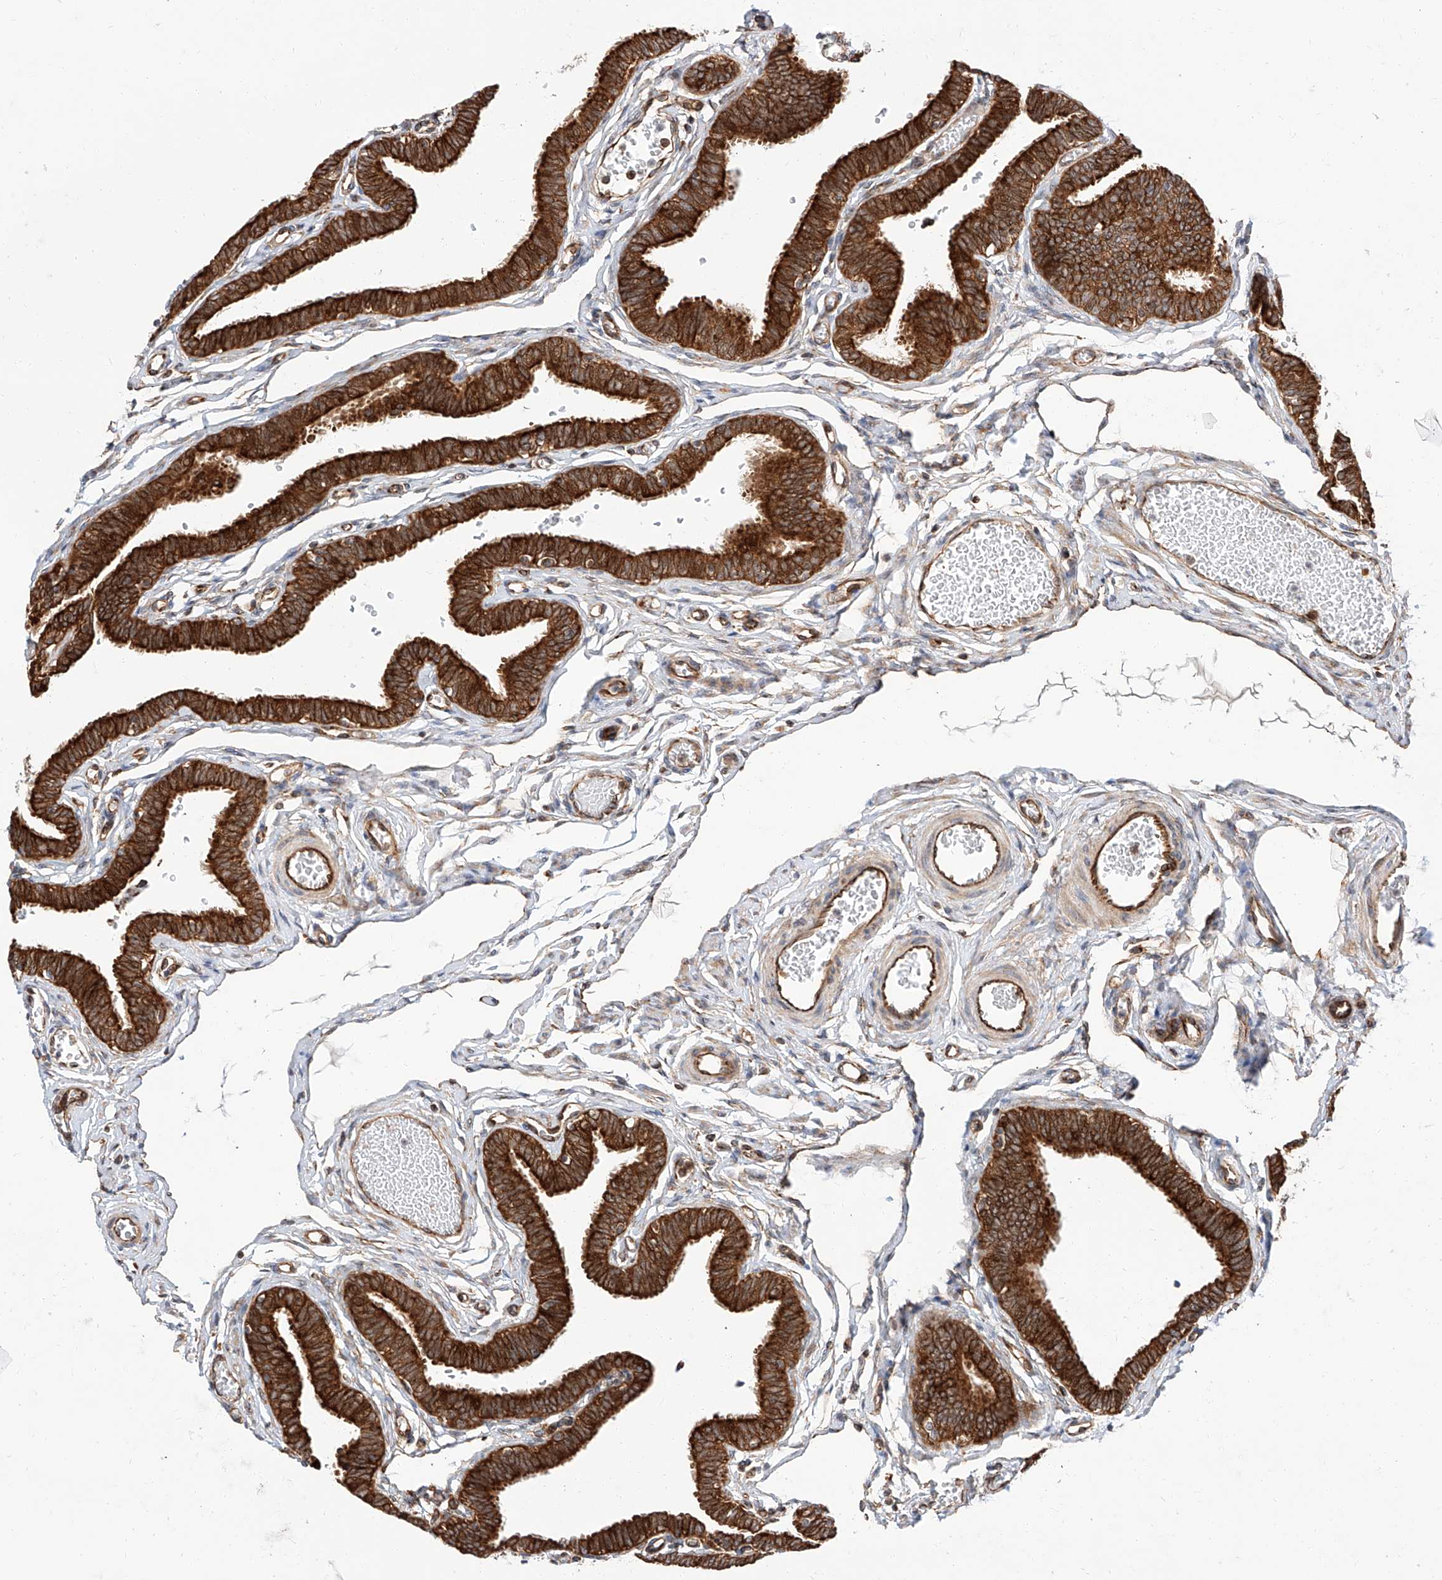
{"staining": {"intensity": "strong", "quantity": ">75%", "location": "cytoplasmic/membranous"}, "tissue": "fallopian tube", "cell_type": "Glandular cells", "image_type": "normal", "snomed": [{"axis": "morphology", "description": "Normal tissue, NOS"}, {"axis": "topography", "description": "Fallopian tube"}, {"axis": "topography", "description": "Ovary"}], "caption": "Immunohistochemical staining of normal fallopian tube exhibits strong cytoplasmic/membranous protein expression in about >75% of glandular cells. The staining was performed using DAB to visualize the protein expression in brown, while the nuclei were stained in blue with hematoxylin (Magnification: 20x).", "gene": "ISCA2", "patient": {"sex": "female", "age": 23}}